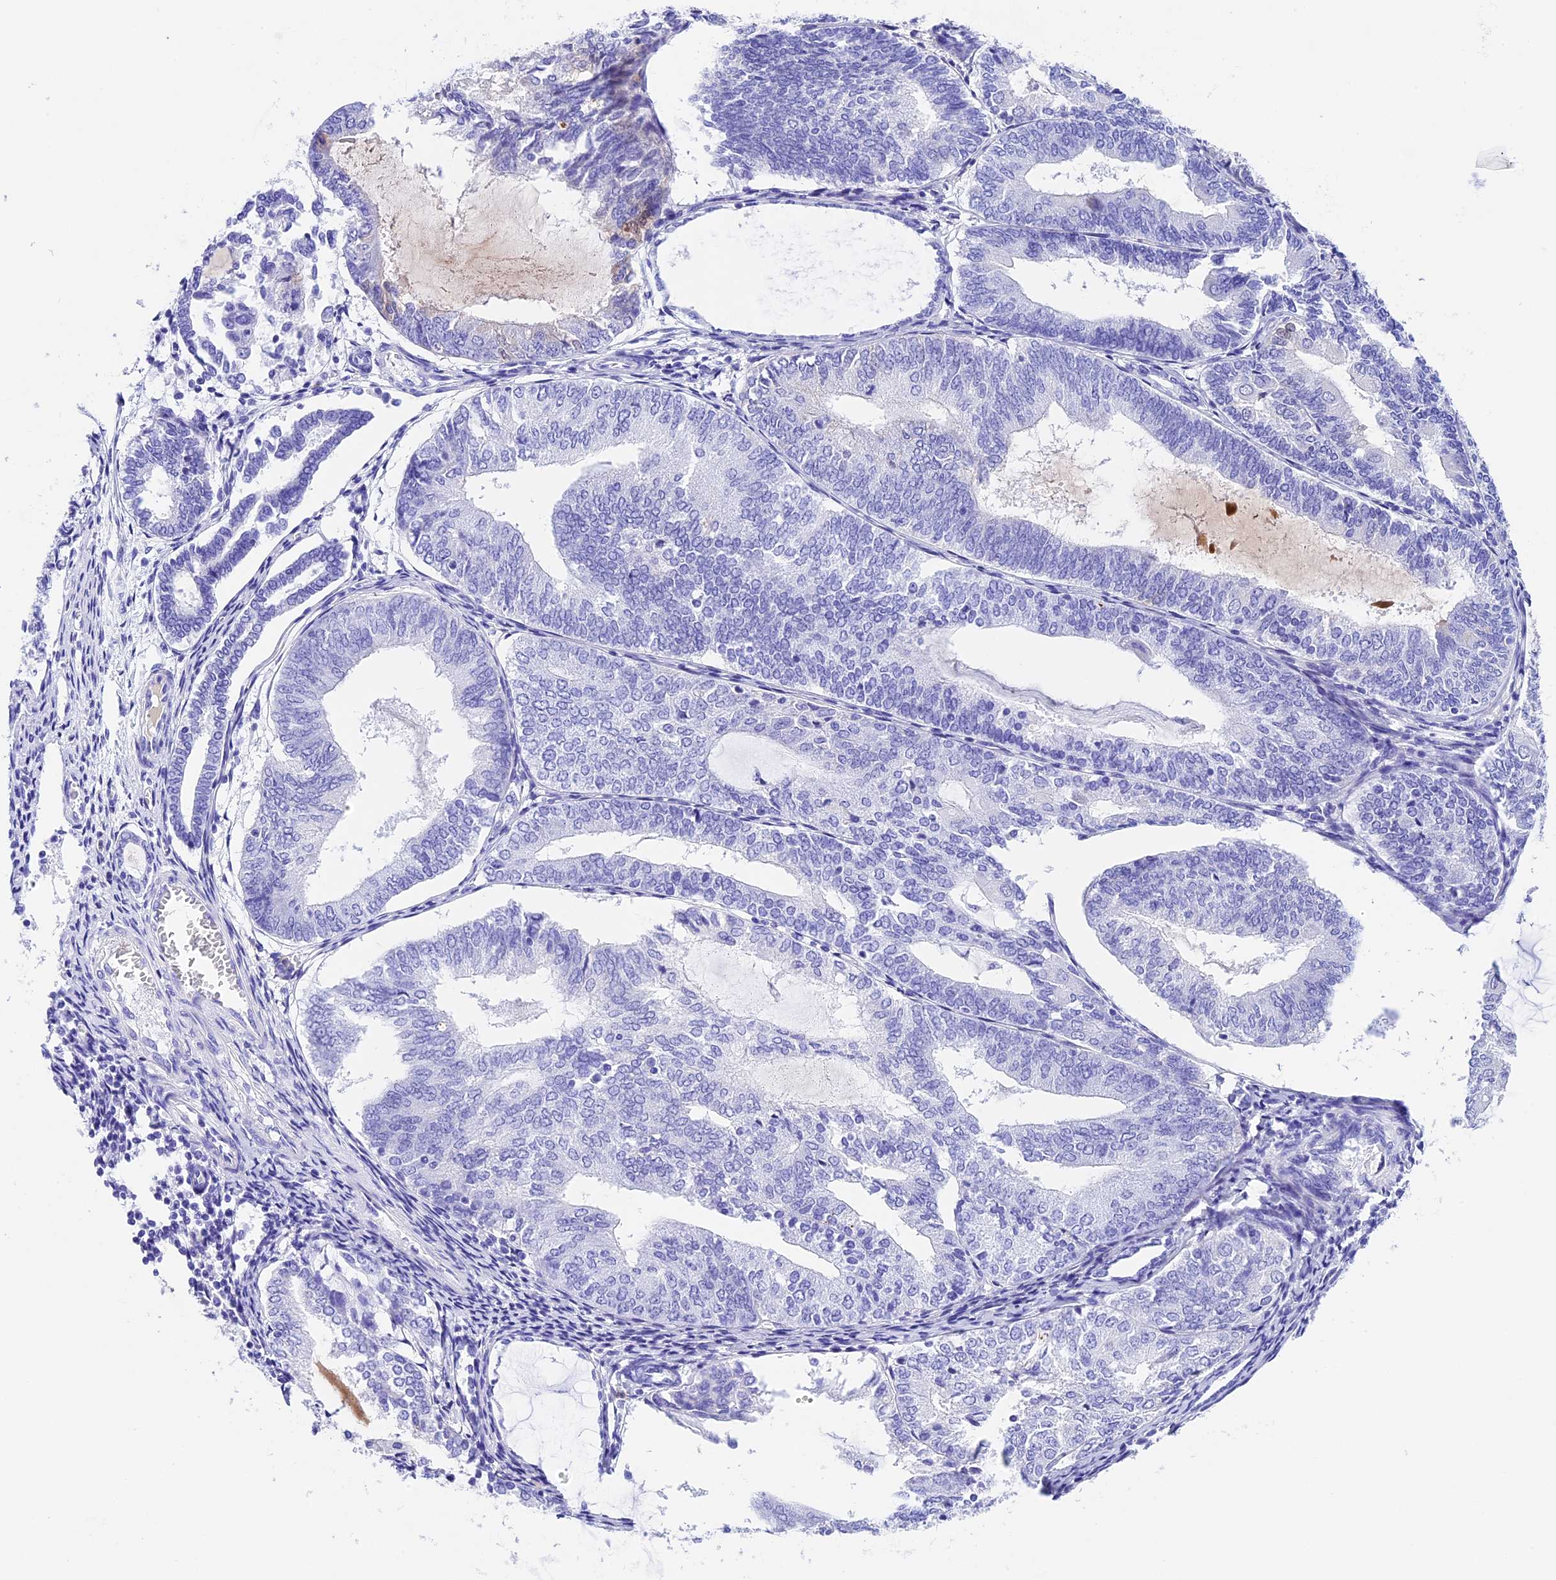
{"staining": {"intensity": "negative", "quantity": "none", "location": "none"}, "tissue": "endometrial cancer", "cell_type": "Tumor cells", "image_type": "cancer", "snomed": [{"axis": "morphology", "description": "Adenocarcinoma, NOS"}, {"axis": "topography", "description": "Endometrium"}], "caption": "Tumor cells are negative for protein expression in human endometrial adenocarcinoma. Brightfield microscopy of IHC stained with DAB (3,3'-diaminobenzidine) (brown) and hematoxylin (blue), captured at high magnification.", "gene": "PSG11", "patient": {"sex": "female", "age": 81}}